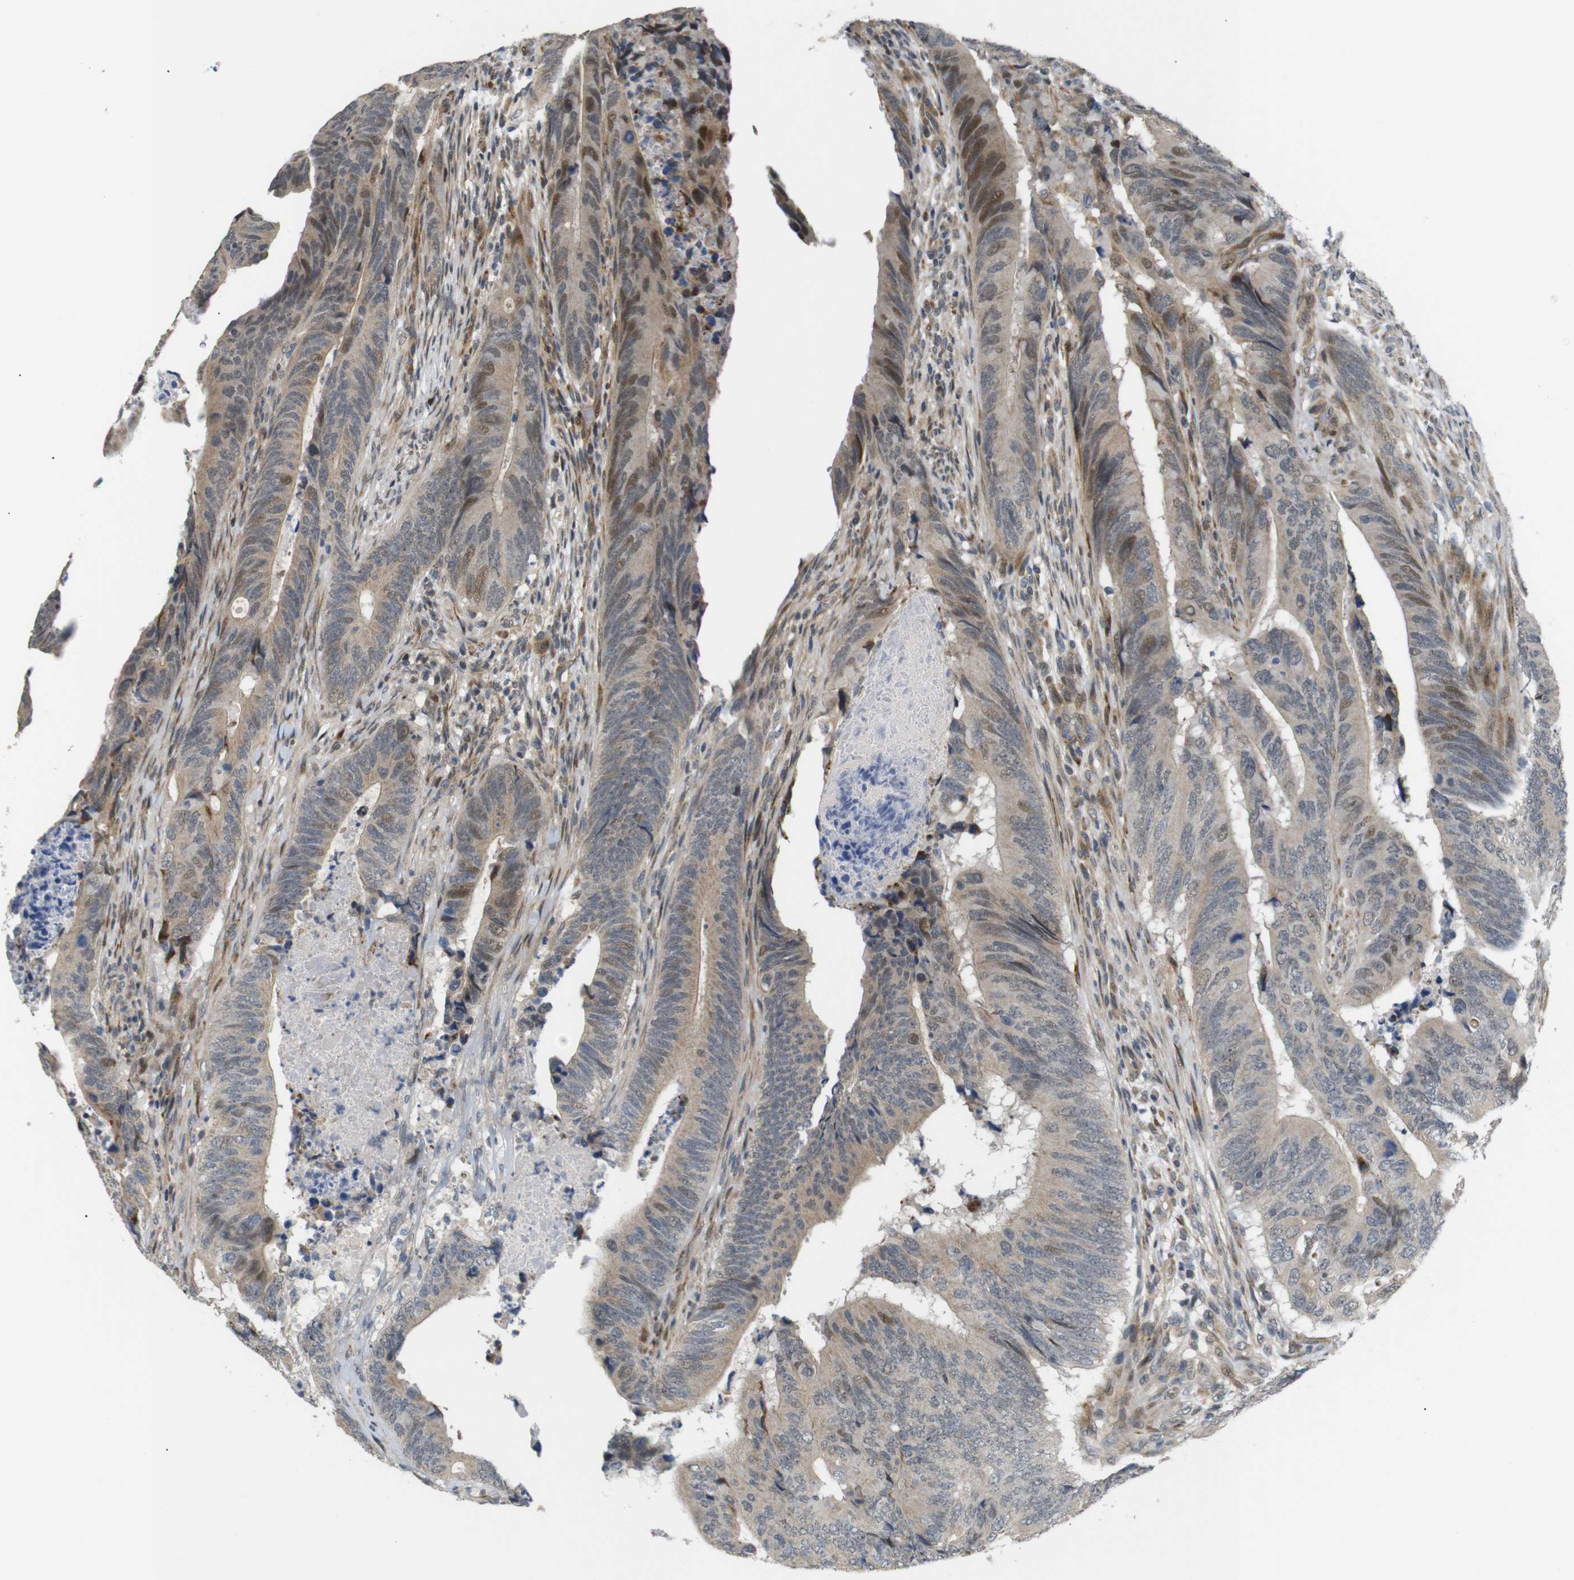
{"staining": {"intensity": "moderate", "quantity": ">75%", "location": "cytoplasmic/membranous,nuclear"}, "tissue": "colorectal cancer", "cell_type": "Tumor cells", "image_type": "cancer", "snomed": [{"axis": "morphology", "description": "Normal tissue, NOS"}, {"axis": "morphology", "description": "Adenocarcinoma, NOS"}, {"axis": "topography", "description": "Colon"}], "caption": "Colorectal adenocarcinoma was stained to show a protein in brown. There is medium levels of moderate cytoplasmic/membranous and nuclear staining in approximately >75% of tumor cells. (brown staining indicates protein expression, while blue staining denotes nuclei).", "gene": "SYDE1", "patient": {"sex": "male", "age": 56}}